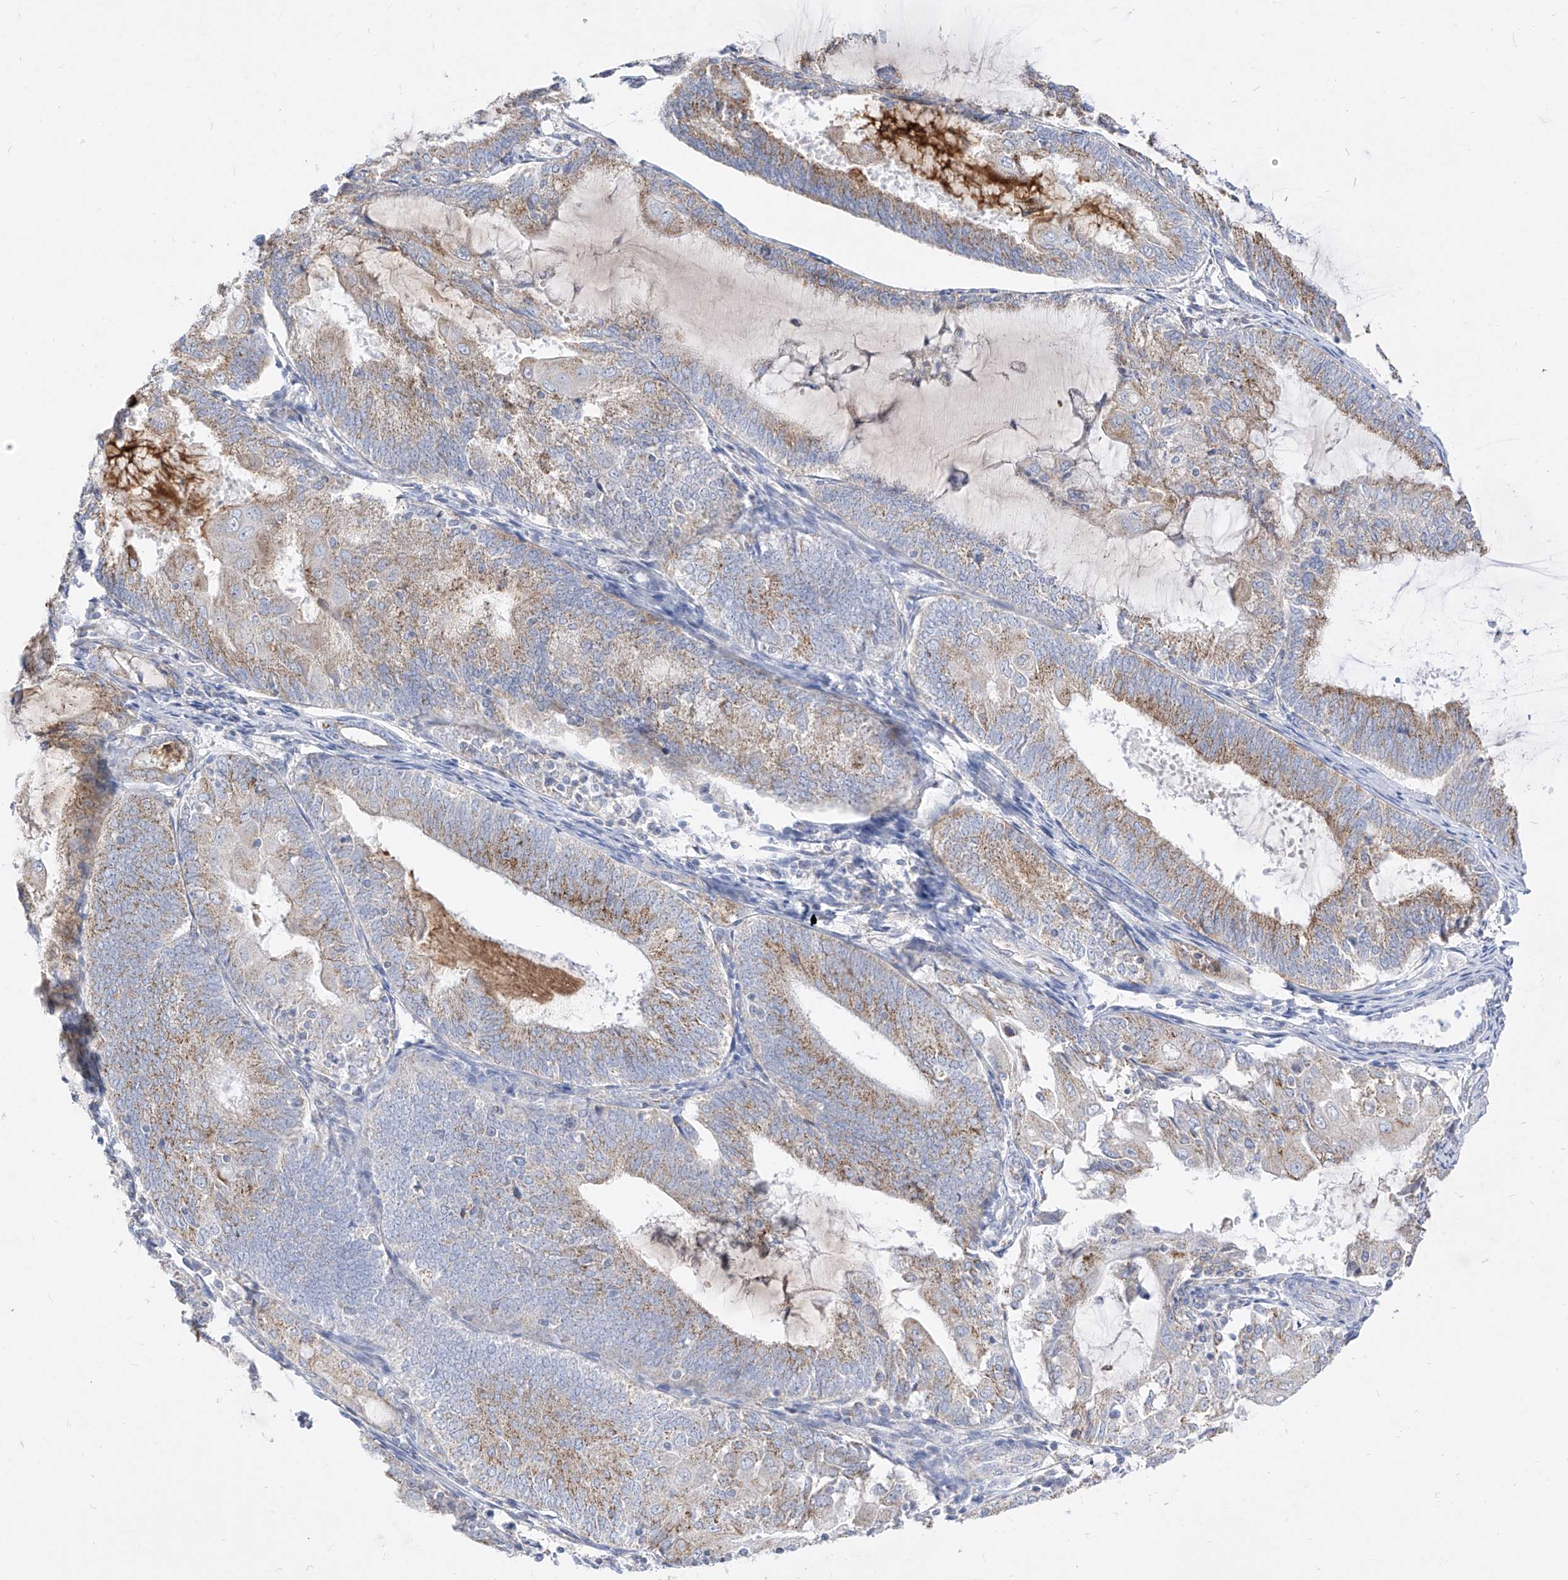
{"staining": {"intensity": "moderate", "quantity": ">75%", "location": "cytoplasmic/membranous"}, "tissue": "endometrial cancer", "cell_type": "Tumor cells", "image_type": "cancer", "snomed": [{"axis": "morphology", "description": "Adenocarcinoma, NOS"}, {"axis": "topography", "description": "Endometrium"}], "caption": "High-power microscopy captured an immunohistochemistry histopathology image of endometrial cancer (adenocarcinoma), revealing moderate cytoplasmic/membranous positivity in about >75% of tumor cells.", "gene": "RASA2", "patient": {"sex": "female", "age": 81}}